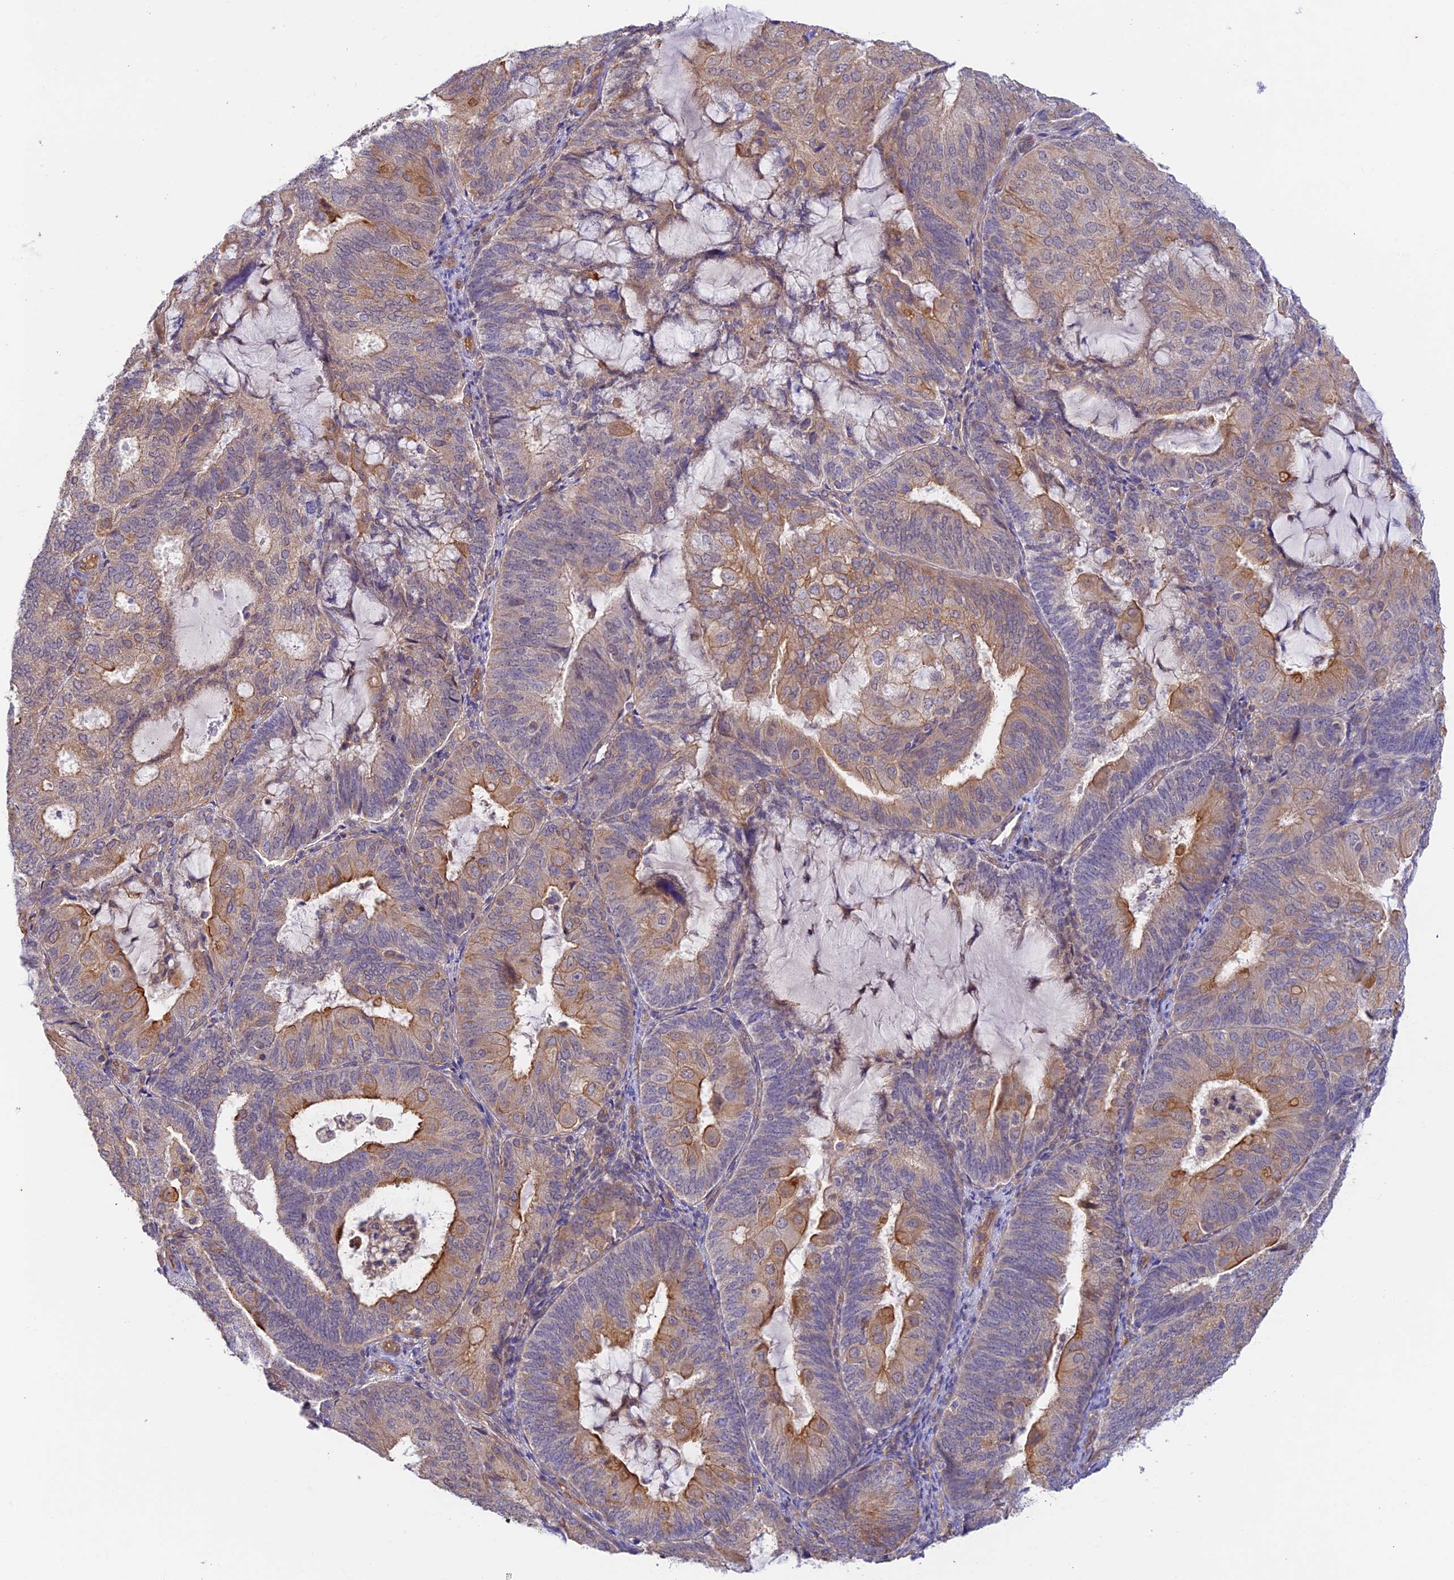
{"staining": {"intensity": "moderate", "quantity": "25%-75%", "location": "cytoplasmic/membranous"}, "tissue": "endometrial cancer", "cell_type": "Tumor cells", "image_type": "cancer", "snomed": [{"axis": "morphology", "description": "Adenocarcinoma, NOS"}, {"axis": "topography", "description": "Endometrium"}], "caption": "Tumor cells demonstrate medium levels of moderate cytoplasmic/membranous staining in about 25%-75% of cells in endometrial adenocarcinoma.", "gene": "MYO9A", "patient": {"sex": "female", "age": 81}}